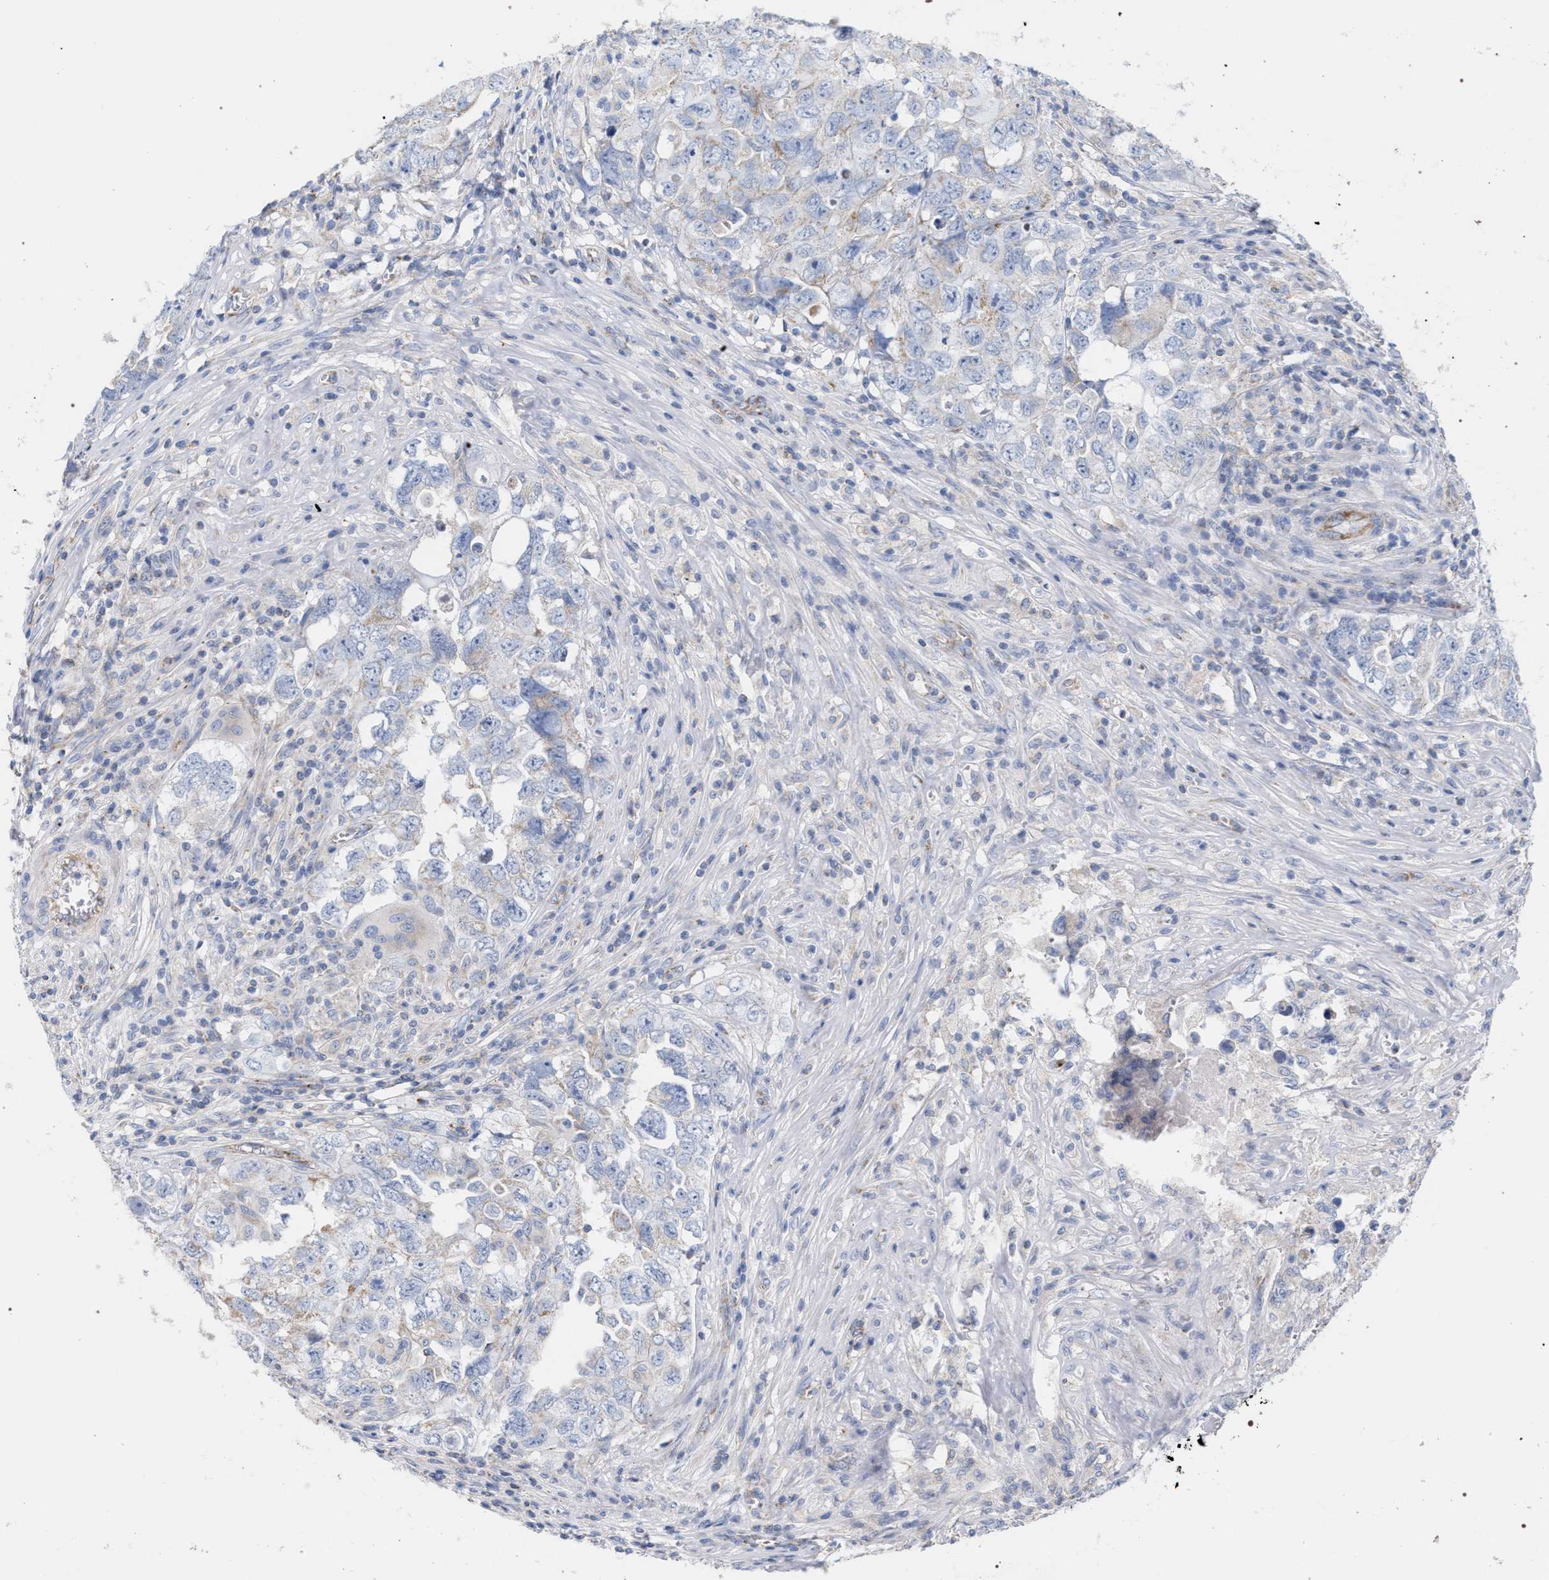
{"staining": {"intensity": "negative", "quantity": "none", "location": "none"}, "tissue": "testis cancer", "cell_type": "Tumor cells", "image_type": "cancer", "snomed": [{"axis": "morphology", "description": "Seminoma, NOS"}, {"axis": "morphology", "description": "Carcinoma, Embryonal, NOS"}, {"axis": "topography", "description": "Testis"}], "caption": "Immunohistochemistry (IHC) image of neoplastic tissue: embryonal carcinoma (testis) stained with DAB (3,3'-diaminobenzidine) exhibits no significant protein expression in tumor cells.", "gene": "ECI2", "patient": {"sex": "male", "age": 43}}